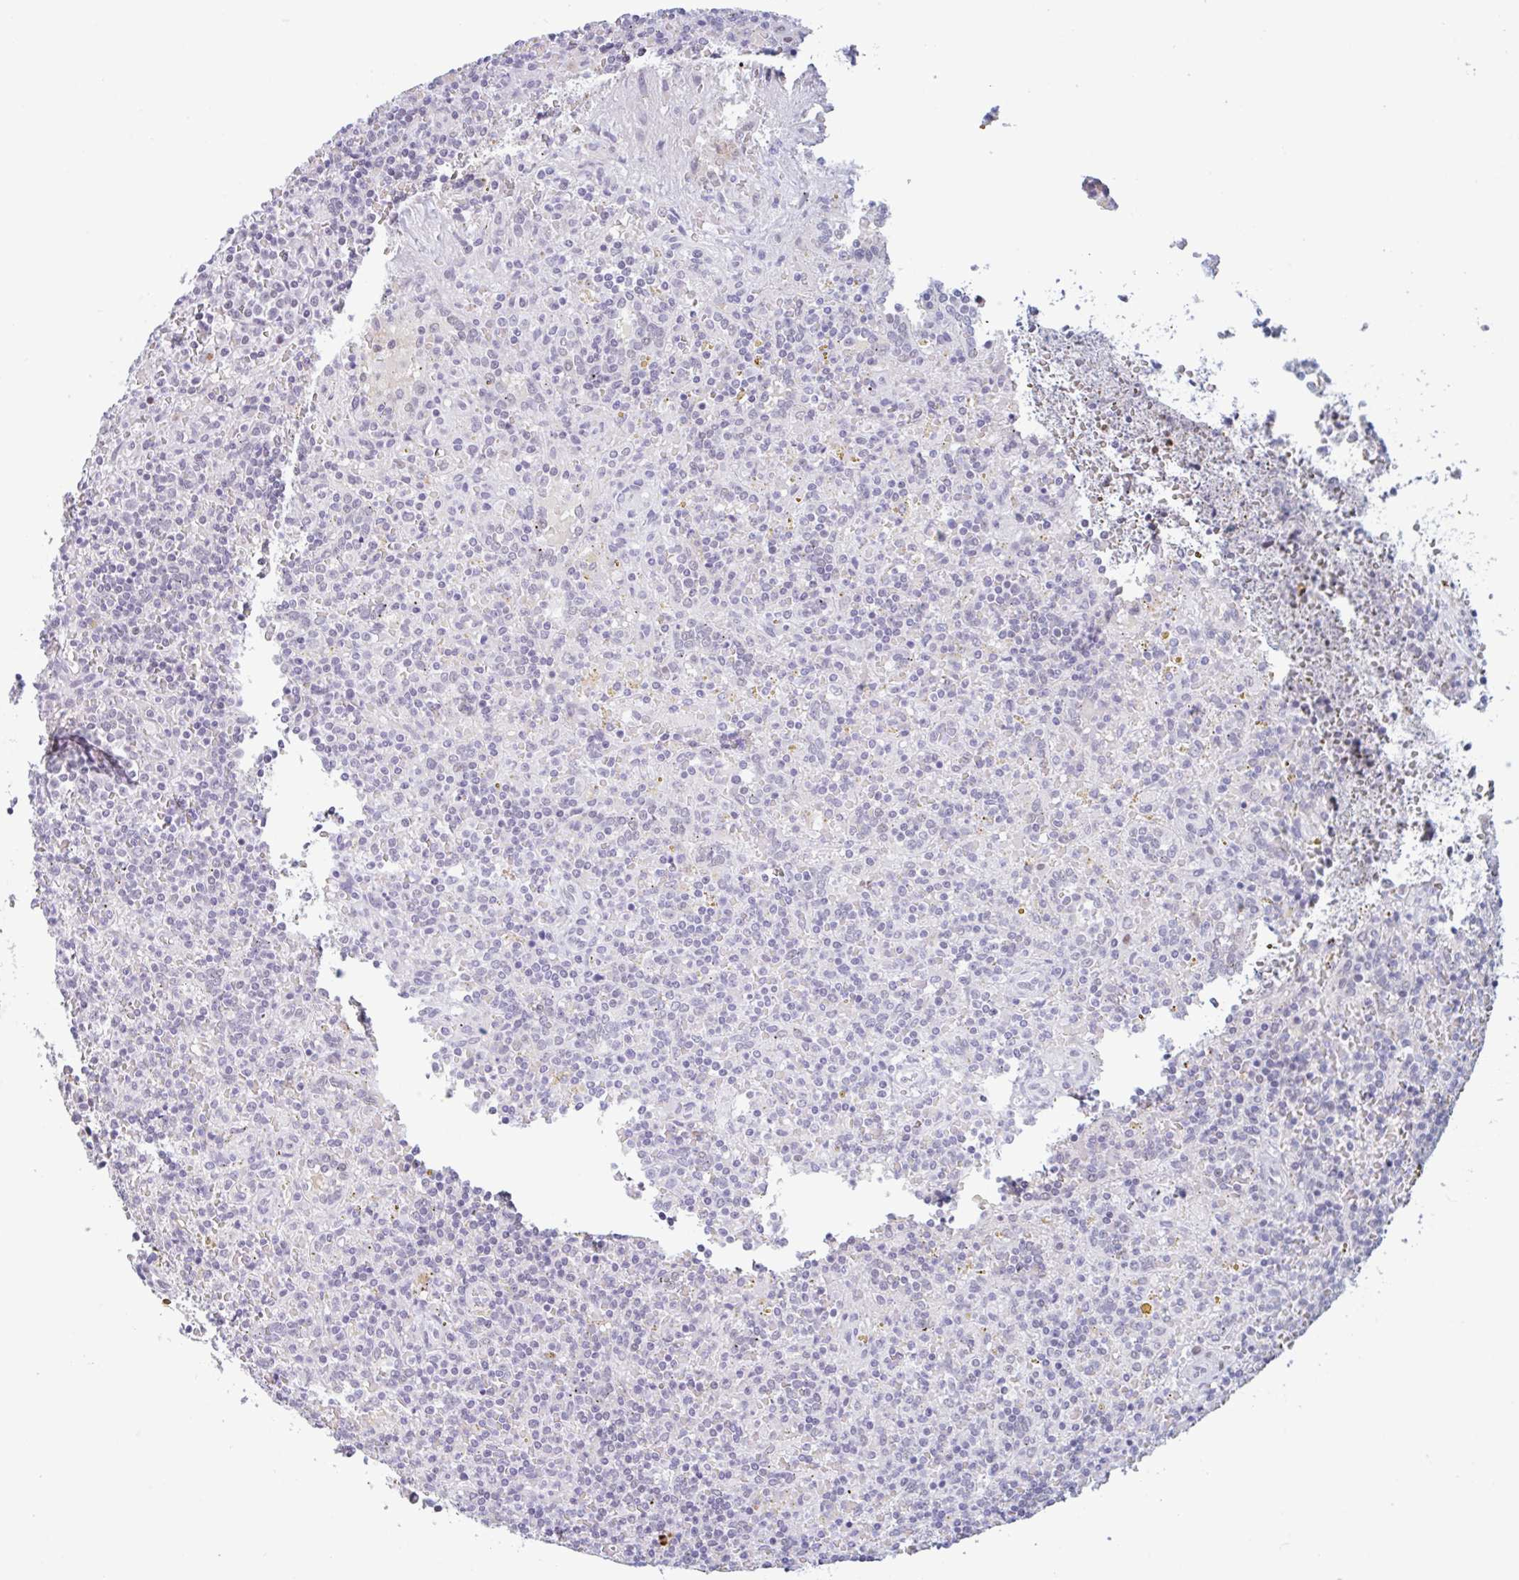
{"staining": {"intensity": "negative", "quantity": "none", "location": "none"}, "tissue": "lymphoma", "cell_type": "Tumor cells", "image_type": "cancer", "snomed": [{"axis": "morphology", "description": "Malignant lymphoma, non-Hodgkin's type, Low grade"}, {"axis": "topography", "description": "Spleen"}], "caption": "IHC histopathology image of human lymphoma stained for a protein (brown), which exhibits no staining in tumor cells.", "gene": "PLG", "patient": {"sex": "male", "age": 67}}